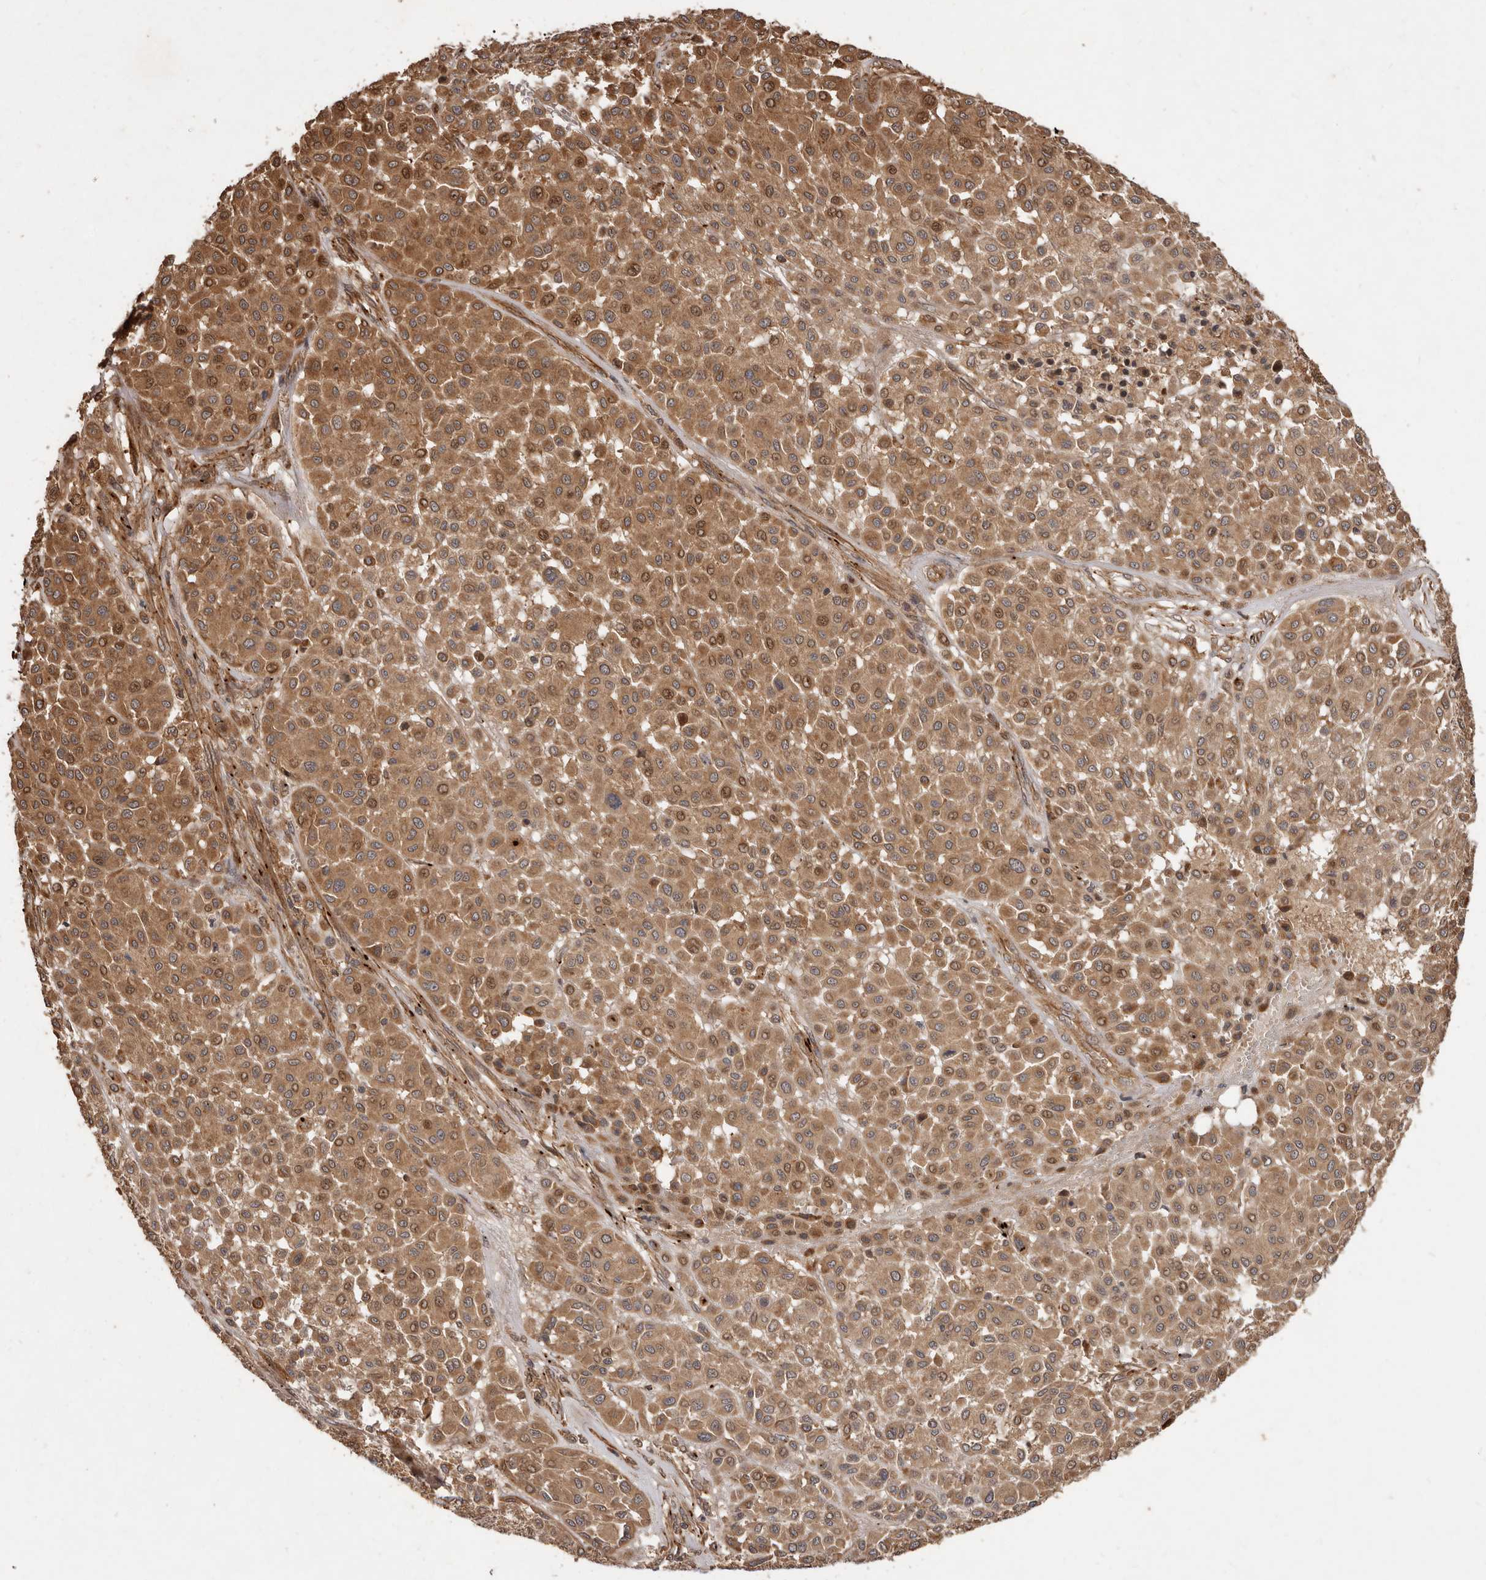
{"staining": {"intensity": "moderate", "quantity": ">75%", "location": "cytoplasmic/membranous,nuclear"}, "tissue": "melanoma", "cell_type": "Tumor cells", "image_type": "cancer", "snomed": [{"axis": "morphology", "description": "Malignant melanoma, Metastatic site"}, {"axis": "topography", "description": "Soft tissue"}], "caption": "A brown stain labels moderate cytoplasmic/membranous and nuclear expression of a protein in malignant melanoma (metastatic site) tumor cells.", "gene": "STK36", "patient": {"sex": "male", "age": 41}}